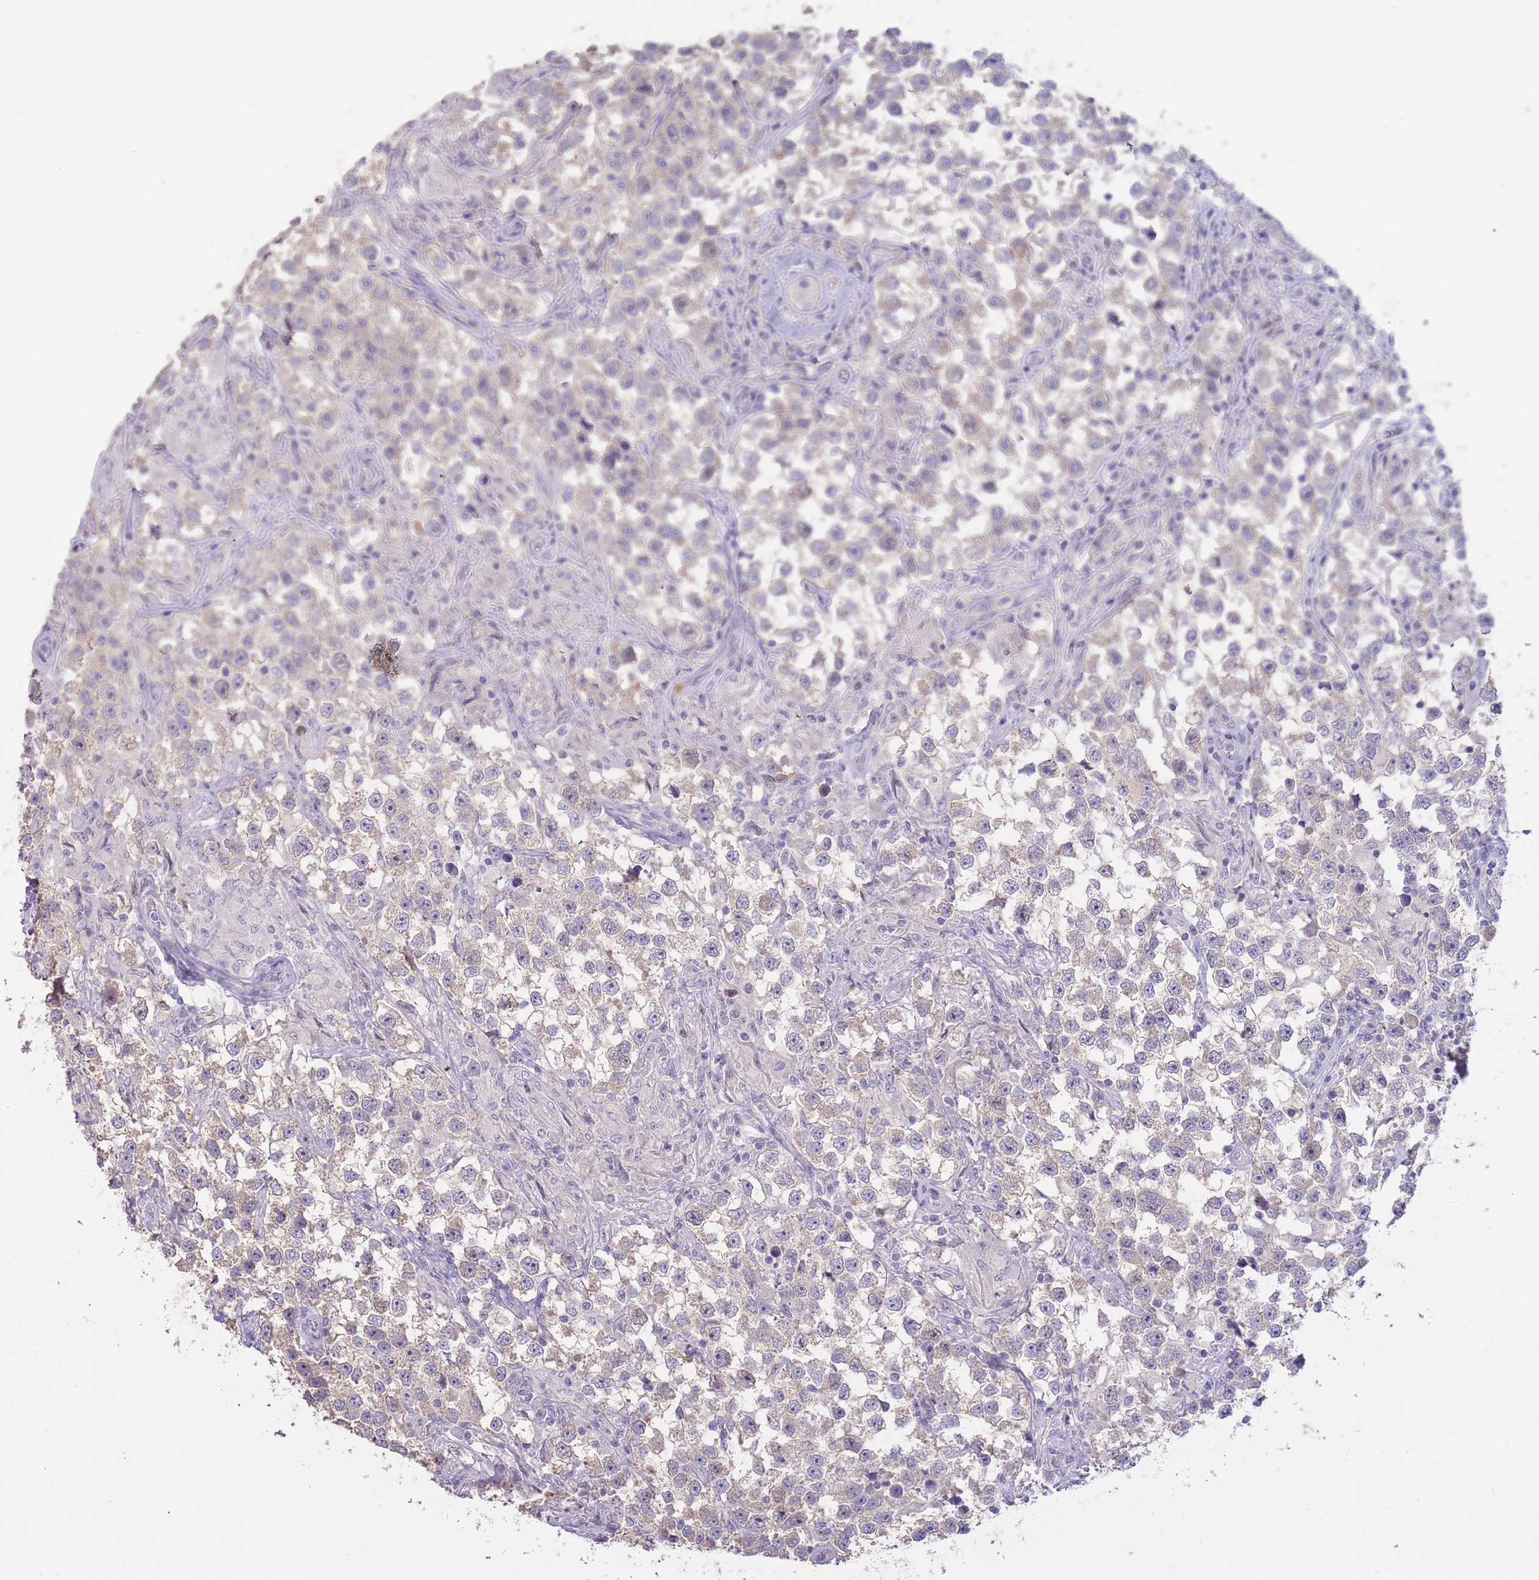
{"staining": {"intensity": "negative", "quantity": "none", "location": "none"}, "tissue": "testis cancer", "cell_type": "Tumor cells", "image_type": "cancer", "snomed": [{"axis": "morphology", "description": "Seminoma, NOS"}, {"axis": "topography", "description": "Testis"}], "caption": "There is no significant expression in tumor cells of testis cancer.", "gene": "PIMREG", "patient": {"sex": "male", "age": 46}}